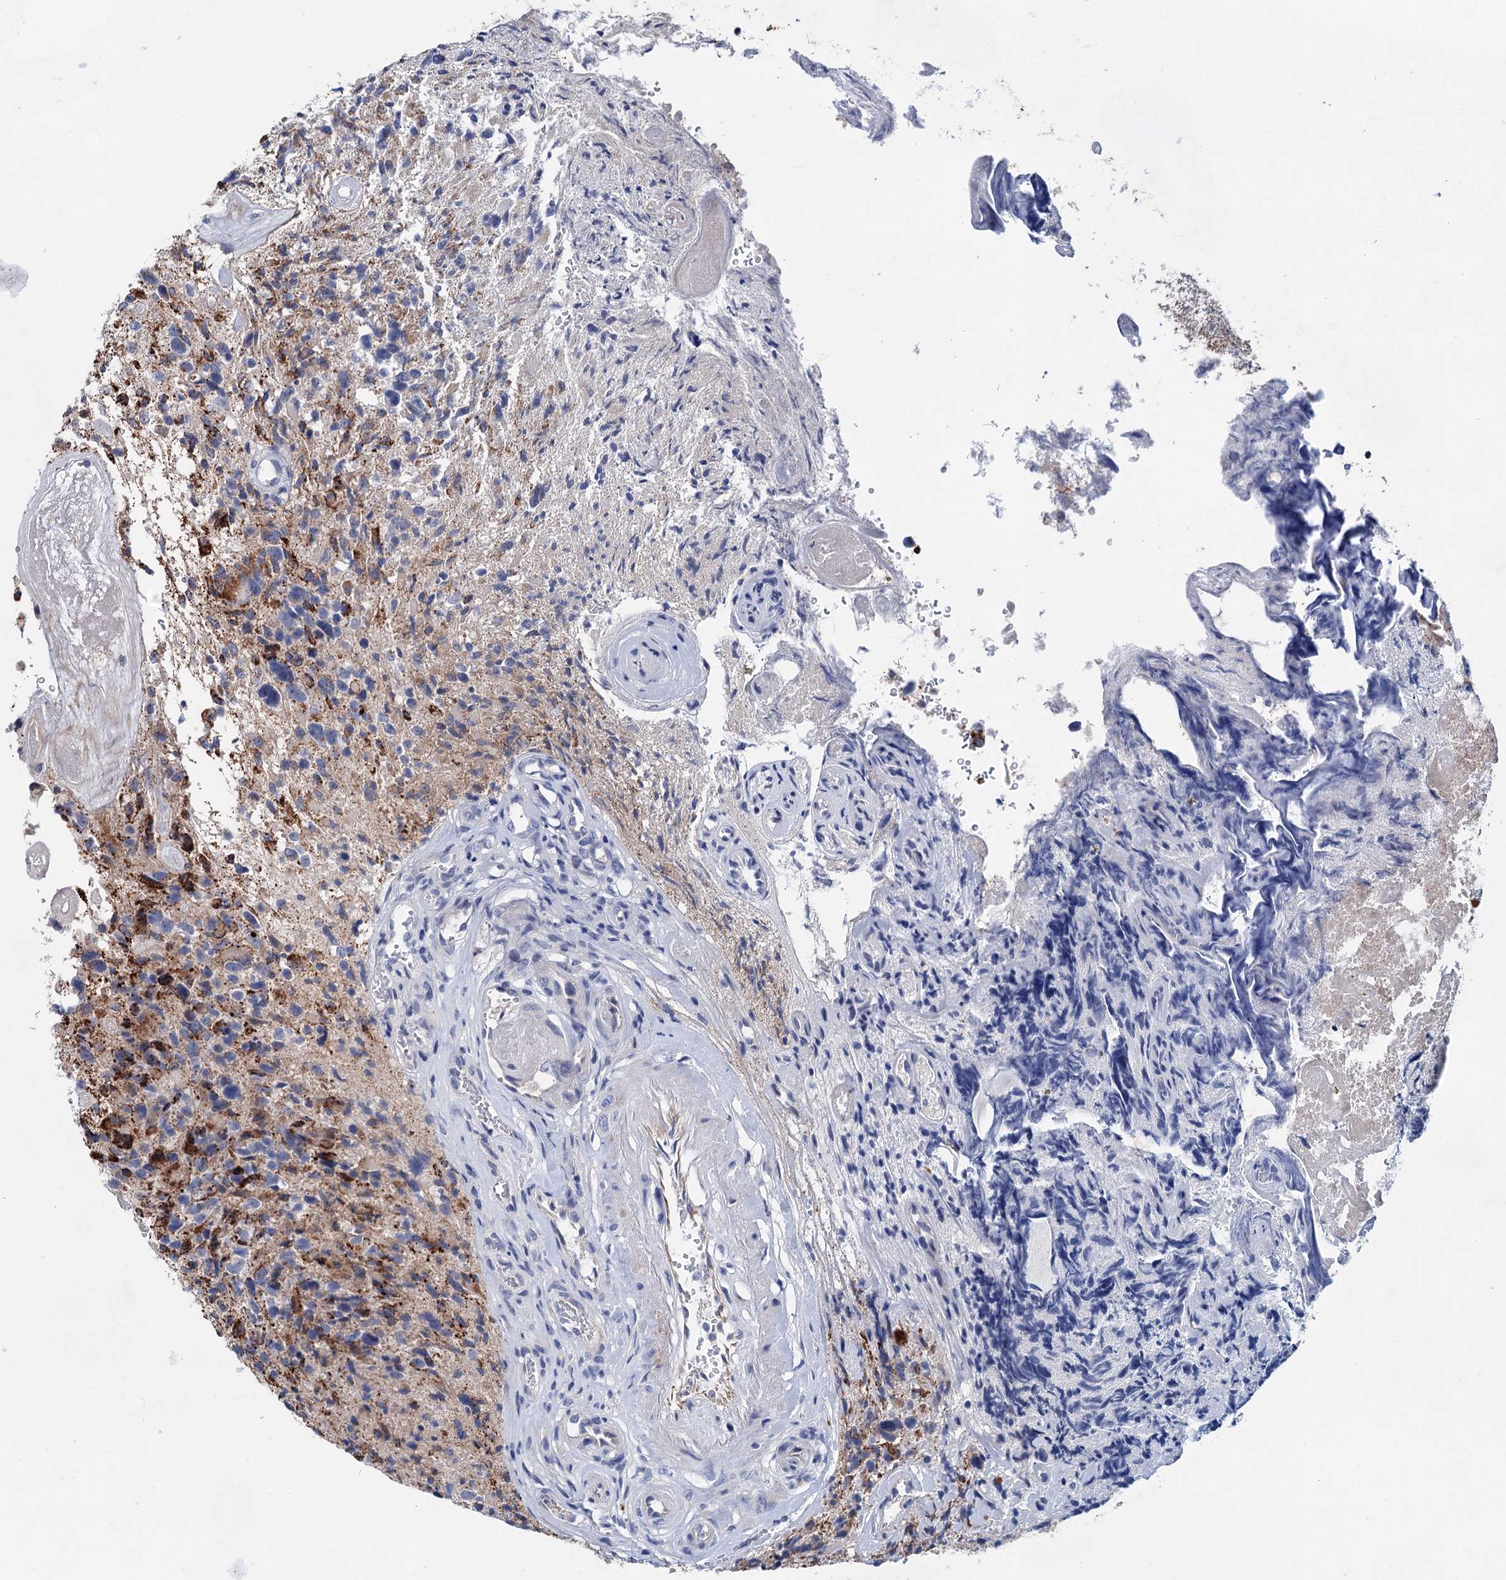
{"staining": {"intensity": "moderate", "quantity": "<25%", "location": "cytoplasmic/membranous"}, "tissue": "glioma", "cell_type": "Tumor cells", "image_type": "cancer", "snomed": [{"axis": "morphology", "description": "Glioma, malignant, High grade"}, {"axis": "topography", "description": "Brain"}], "caption": "DAB (3,3'-diaminobenzidine) immunohistochemical staining of human malignant glioma (high-grade) demonstrates moderate cytoplasmic/membranous protein expression in approximately <25% of tumor cells.", "gene": "MORN3", "patient": {"sex": "male", "age": 69}}